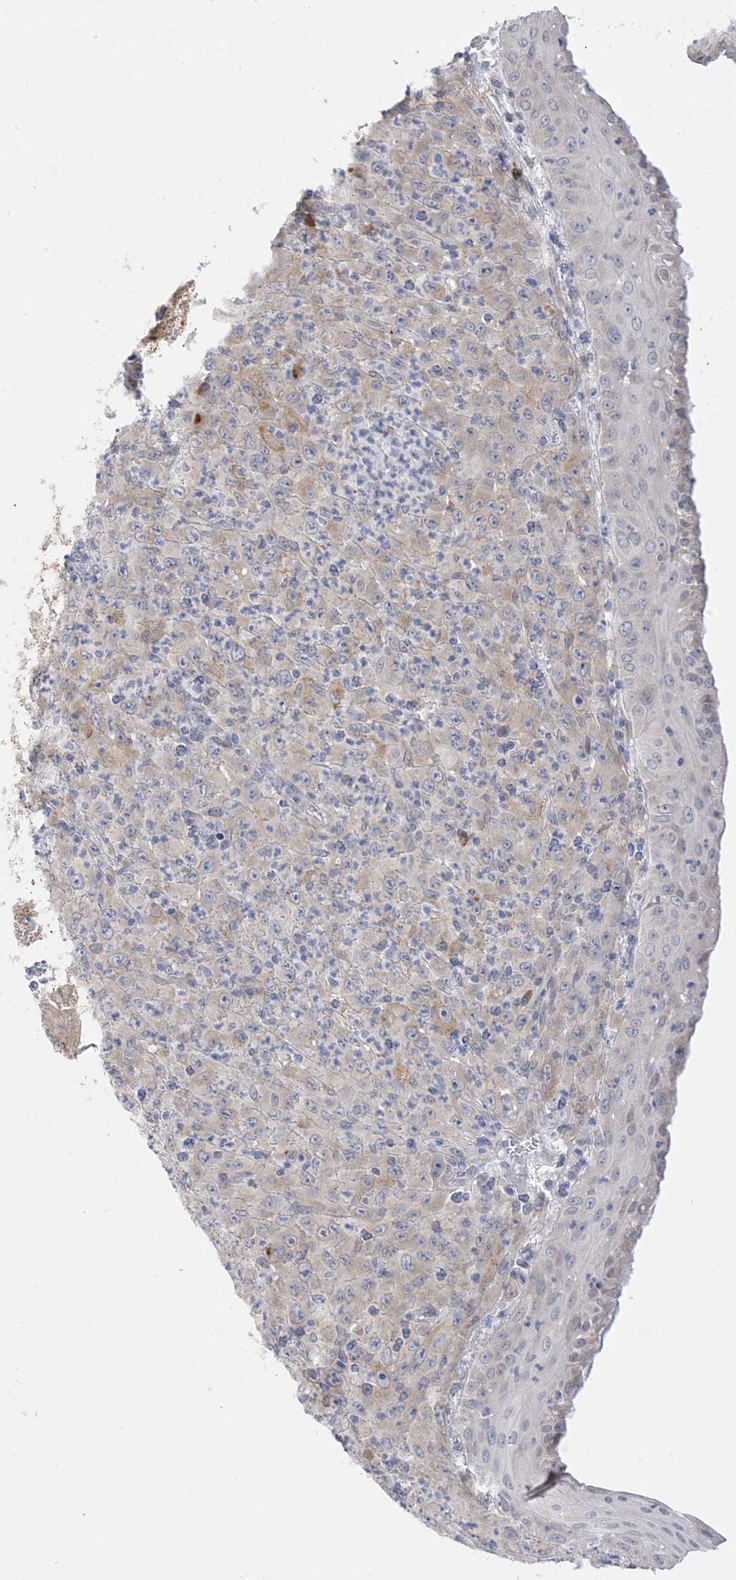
{"staining": {"intensity": "negative", "quantity": "none", "location": "none"}, "tissue": "melanoma", "cell_type": "Tumor cells", "image_type": "cancer", "snomed": [{"axis": "morphology", "description": "Malignant melanoma, Metastatic site"}, {"axis": "topography", "description": "Skin"}], "caption": "A high-resolution image shows immunohistochemistry (IHC) staining of melanoma, which shows no significant staining in tumor cells.", "gene": "C2CD2", "patient": {"sex": "female", "age": 56}}